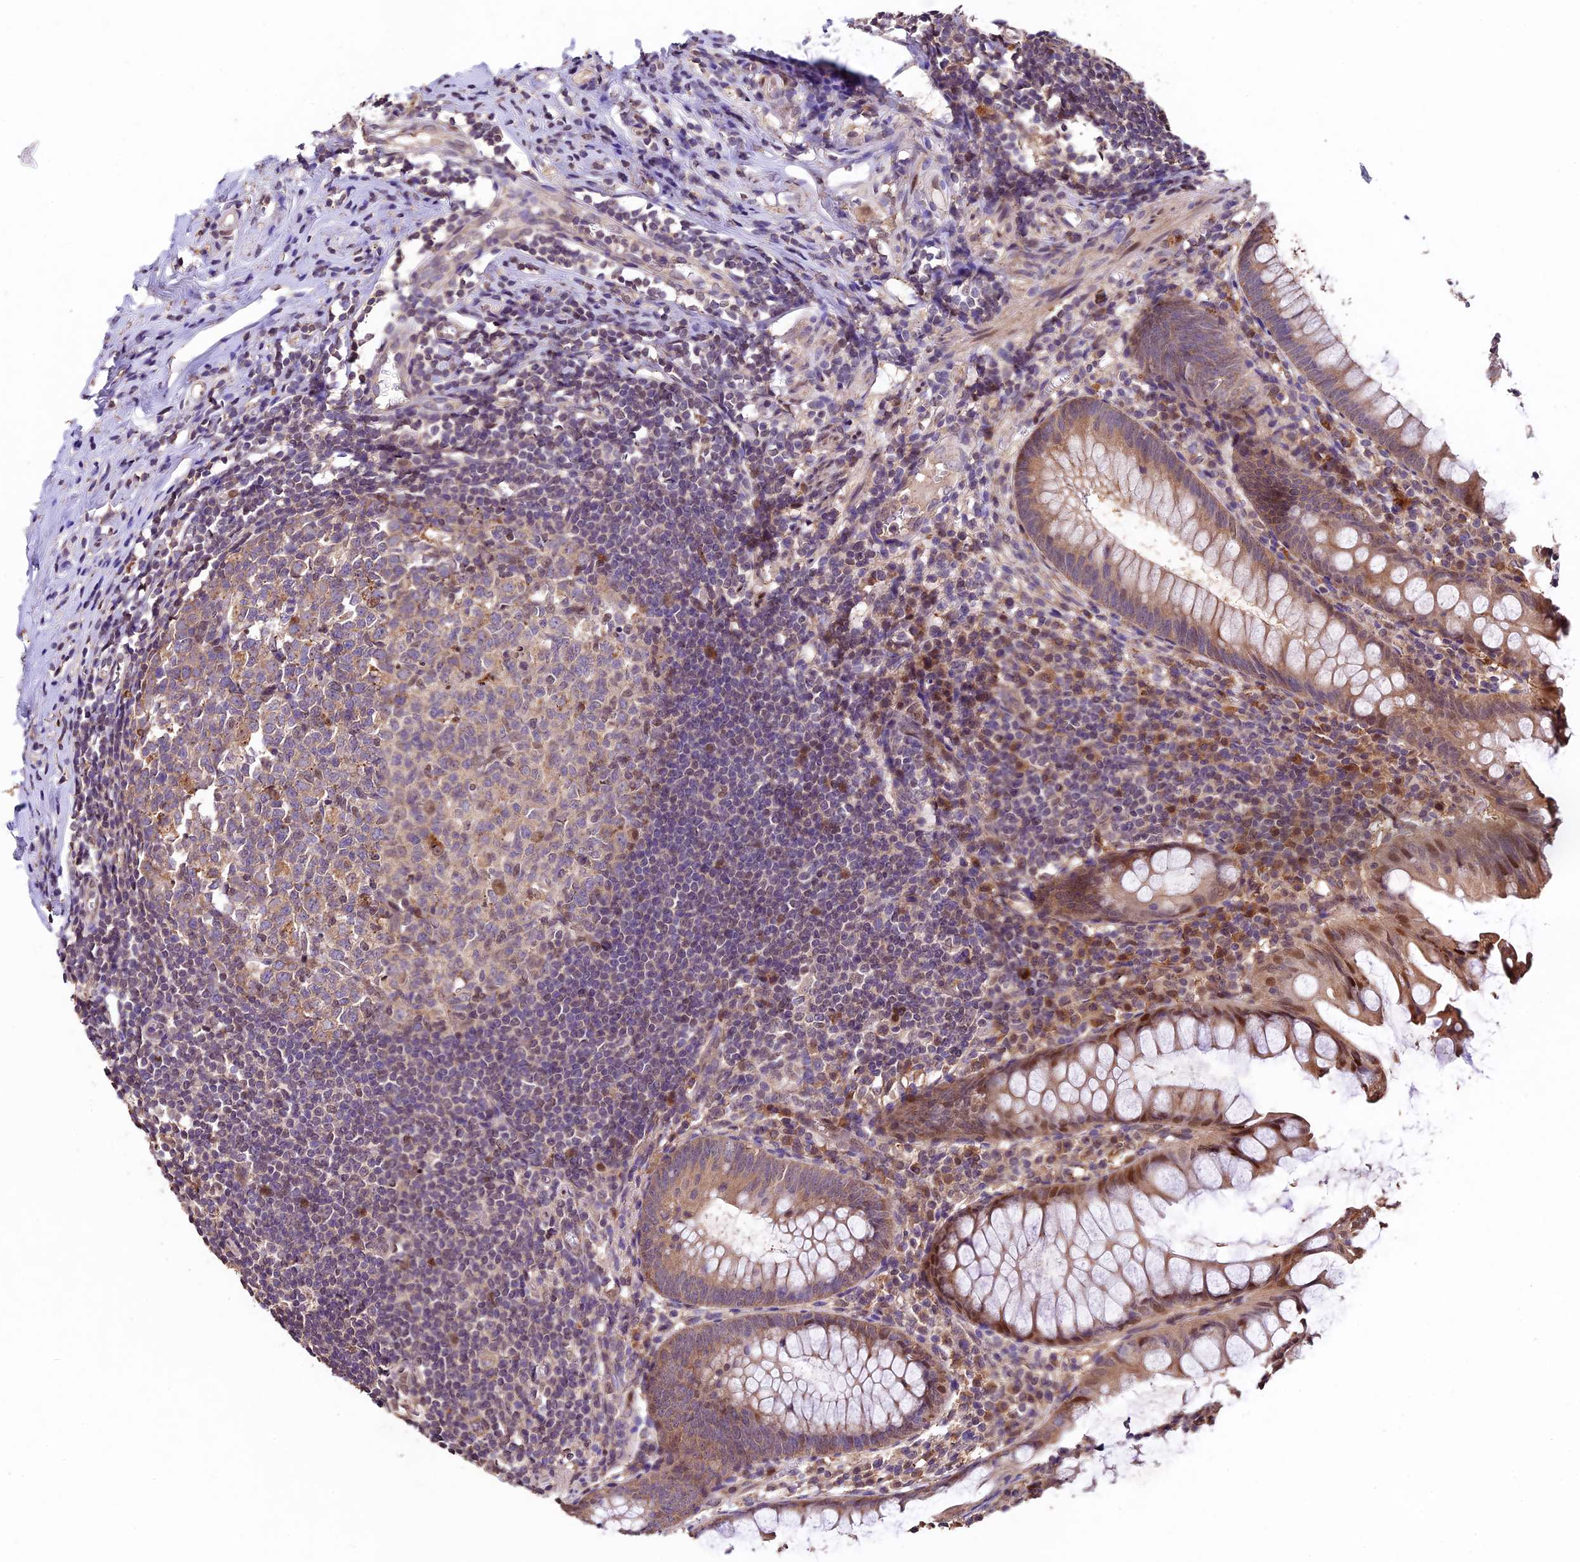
{"staining": {"intensity": "moderate", "quantity": "25%-75%", "location": "cytoplasmic/membranous,nuclear"}, "tissue": "appendix", "cell_type": "Glandular cells", "image_type": "normal", "snomed": [{"axis": "morphology", "description": "Normal tissue, NOS"}, {"axis": "topography", "description": "Appendix"}], "caption": "The immunohistochemical stain highlights moderate cytoplasmic/membranous,nuclear staining in glandular cells of unremarkable appendix.", "gene": "SBNO2", "patient": {"sex": "female", "age": 51}}